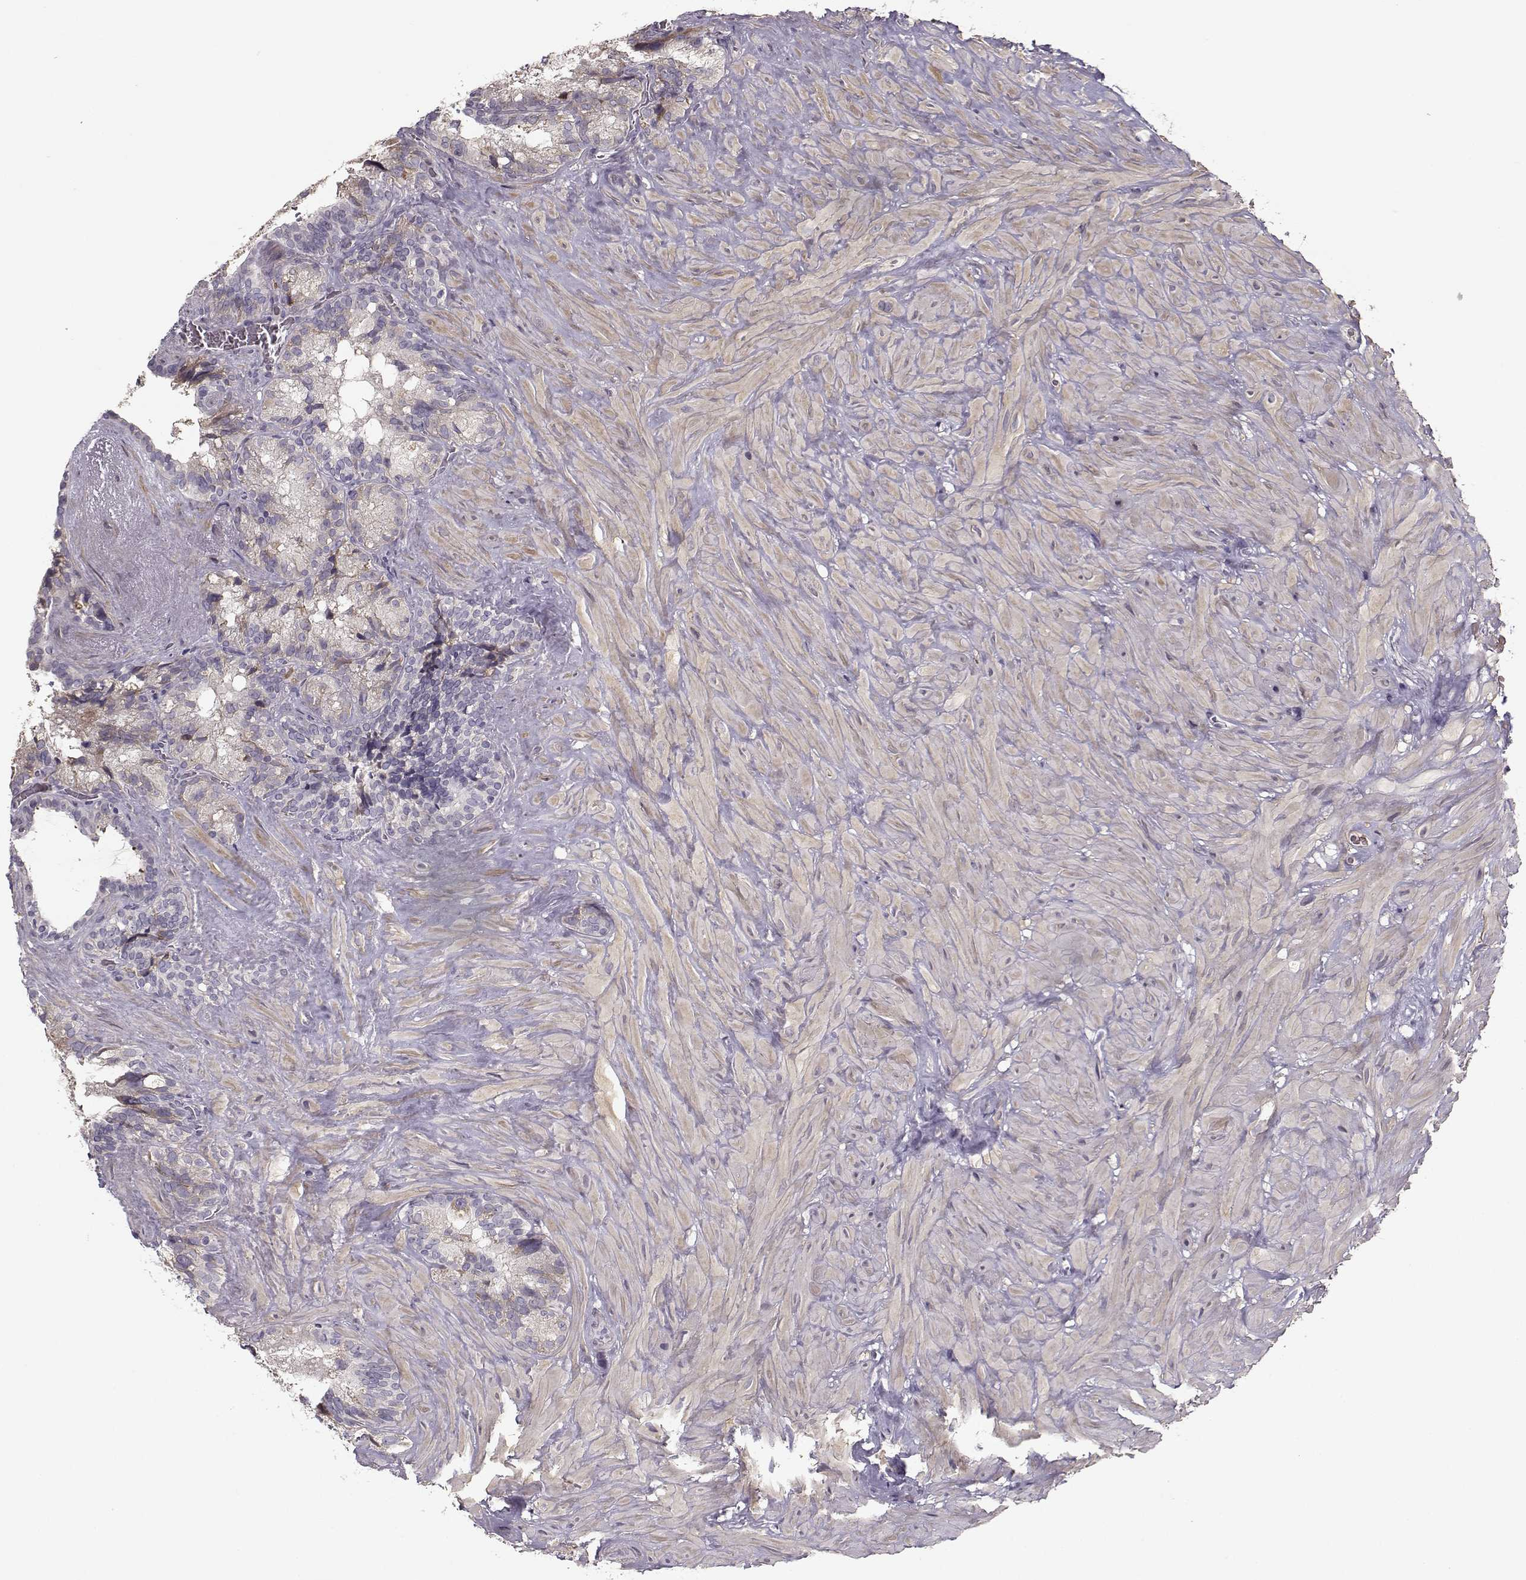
{"staining": {"intensity": "weak", "quantity": "<25%", "location": "cytoplasmic/membranous"}, "tissue": "seminal vesicle", "cell_type": "Glandular cells", "image_type": "normal", "snomed": [{"axis": "morphology", "description": "Normal tissue, NOS"}, {"axis": "topography", "description": "Seminal veicle"}], "caption": "Glandular cells are negative for protein expression in unremarkable human seminal vesicle. (DAB (3,3'-diaminobenzidine) immunohistochemistry visualized using brightfield microscopy, high magnification).", "gene": "ENTPD8", "patient": {"sex": "male", "age": 72}}